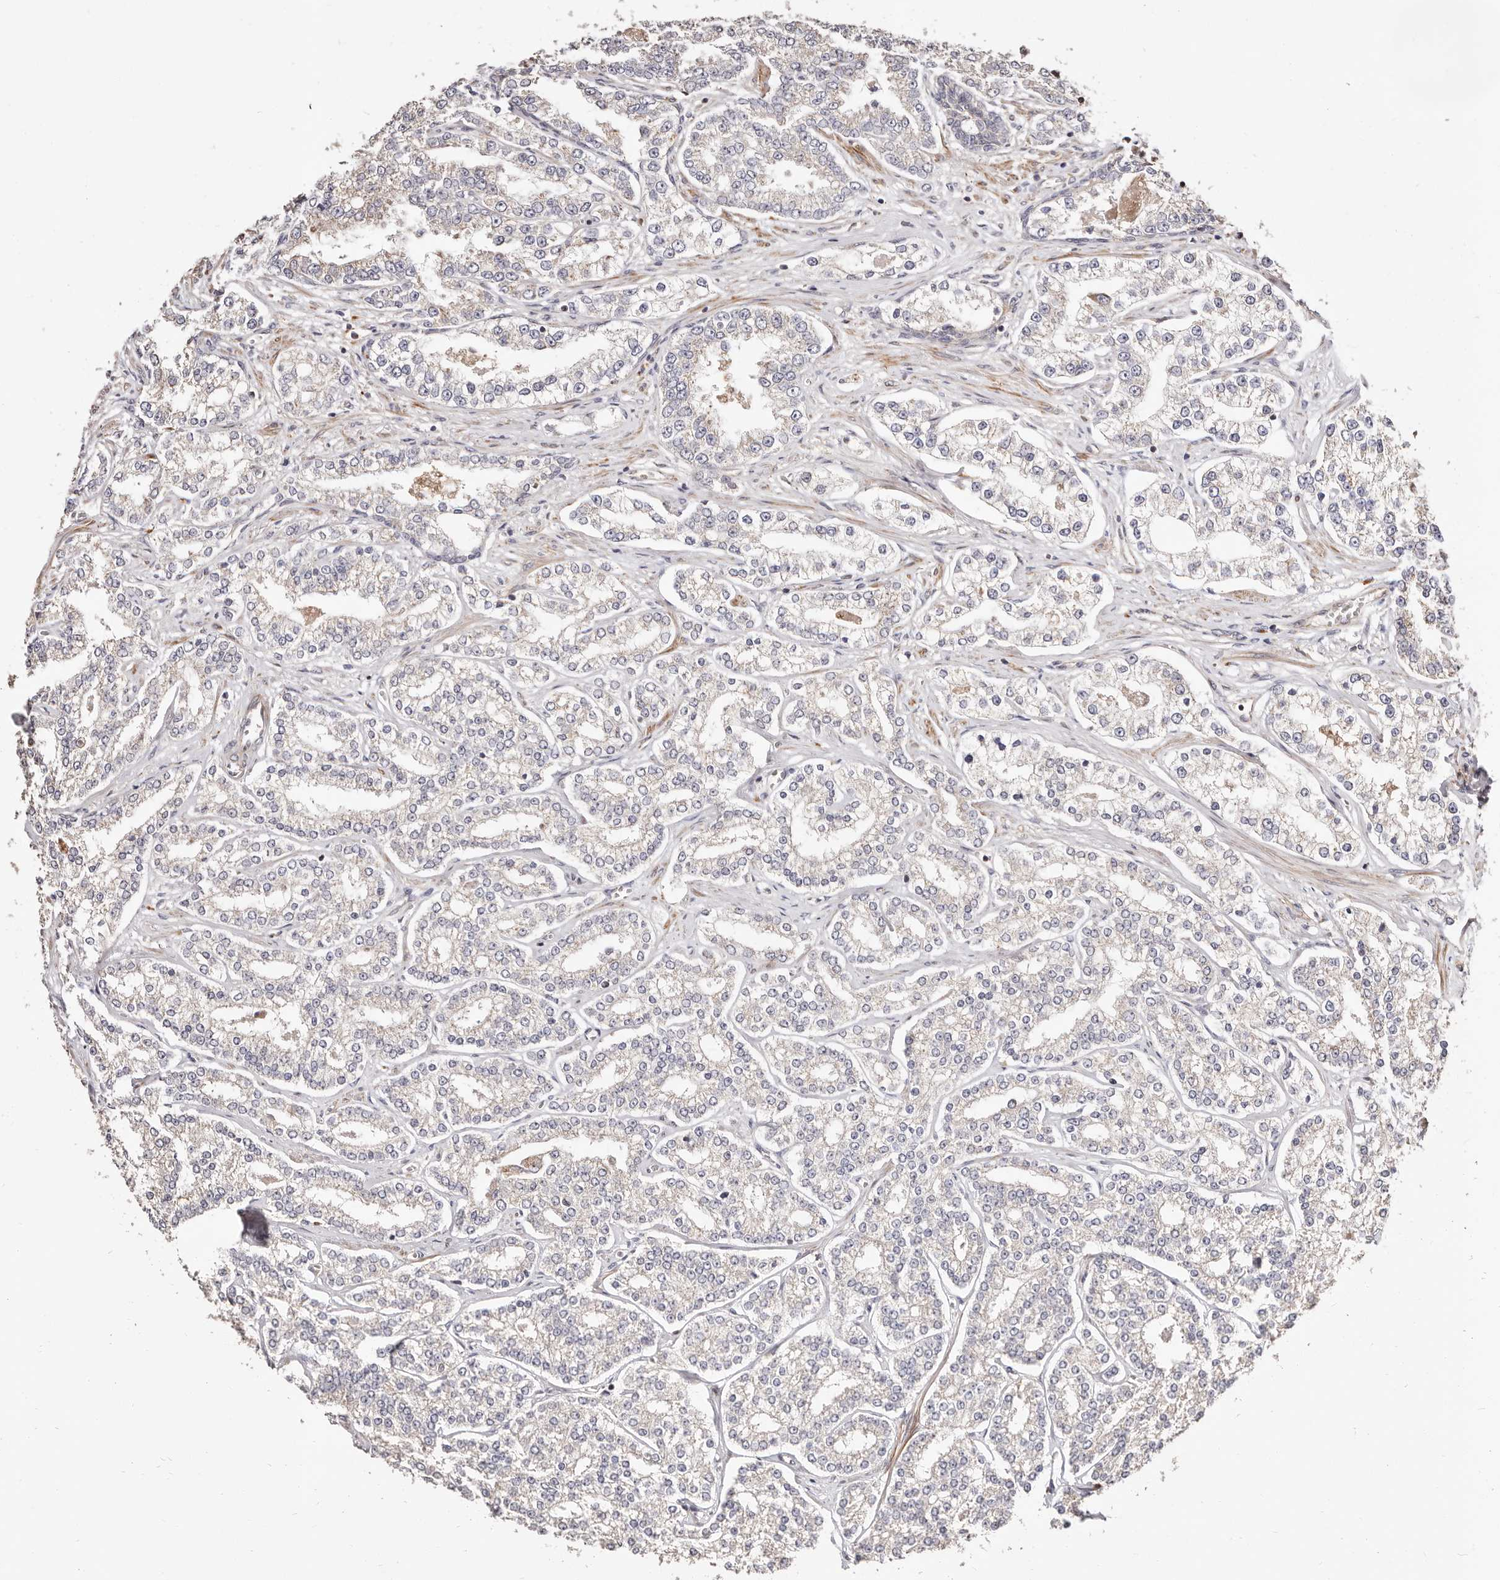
{"staining": {"intensity": "negative", "quantity": "none", "location": "none"}, "tissue": "prostate cancer", "cell_type": "Tumor cells", "image_type": "cancer", "snomed": [{"axis": "morphology", "description": "Normal tissue, NOS"}, {"axis": "morphology", "description": "Adenocarcinoma, High grade"}, {"axis": "topography", "description": "Prostate"}], "caption": "Tumor cells show no significant expression in prostate adenocarcinoma (high-grade).", "gene": "MAPK1", "patient": {"sex": "male", "age": 83}}